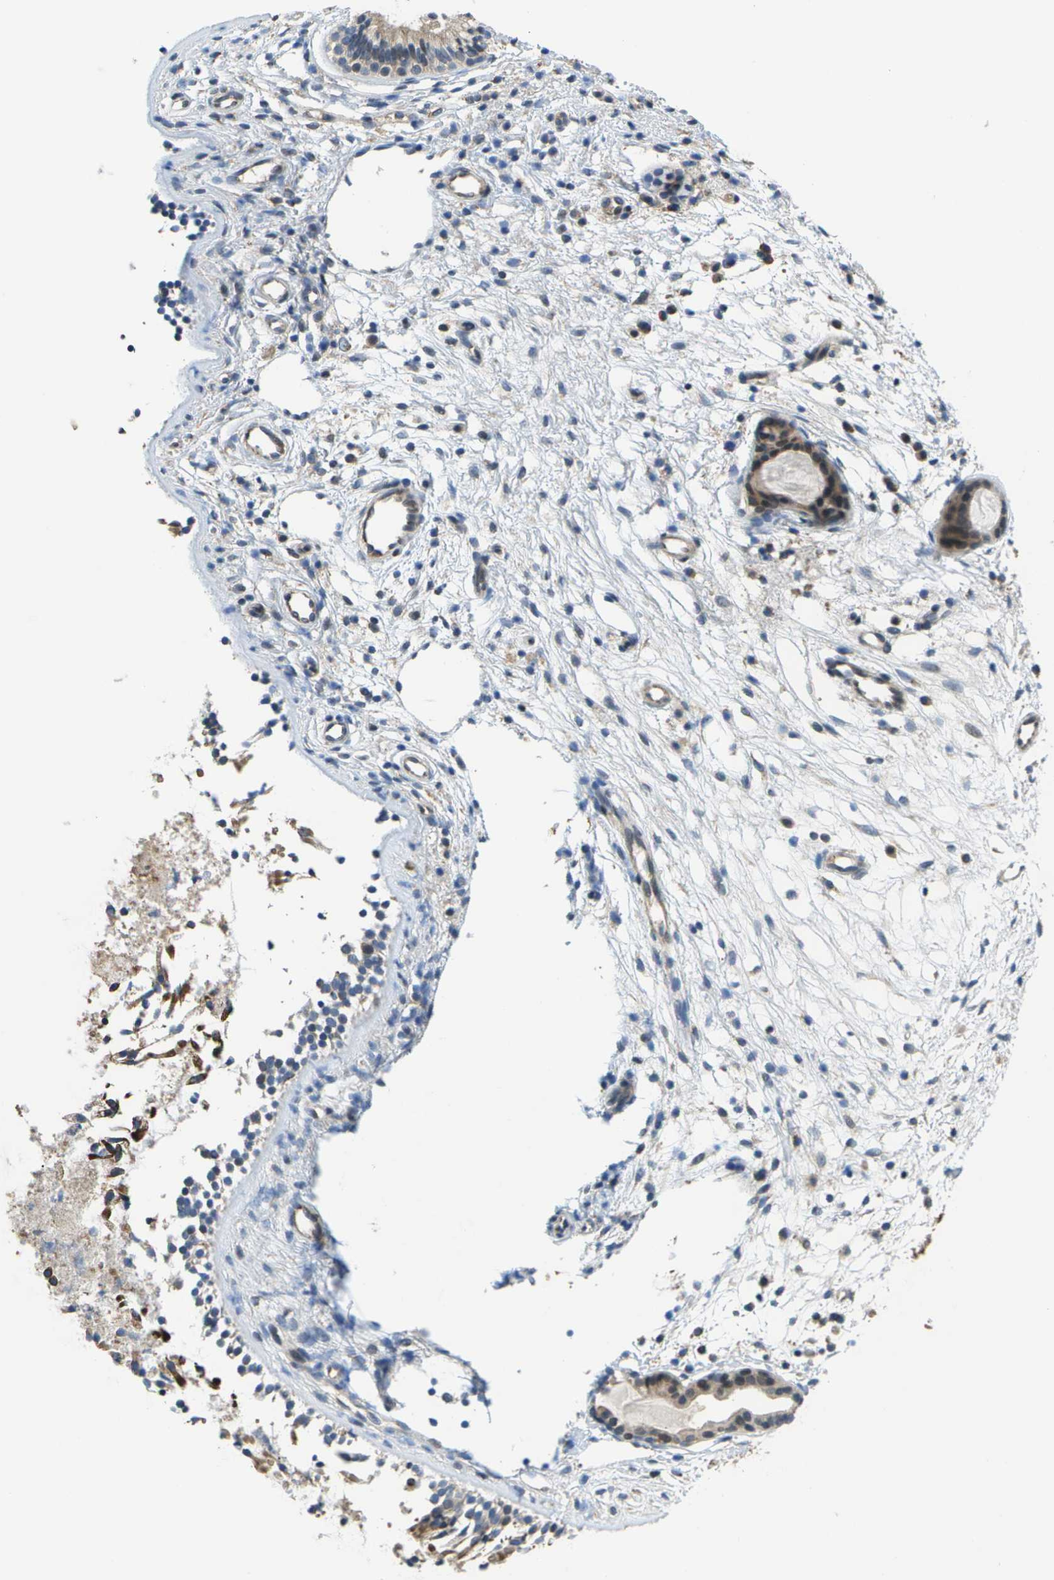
{"staining": {"intensity": "moderate", "quantity": ">75%", "location": "cytoplasmic/membranous,nuclear"}, "tissue": "nasopharynx", "cell_type": "Respiratory epithelial cells", "image_type": "normal", "snomed": [{"axis": "morphology", "description": "Normal tissue, NOS"}, {"axis": "topography", "description": "Nasopharynx"}], "caption": "Human nasopharynx stained for a protein (brown) exhibits moderate cytoplasmic/membranous,nuclear positive expression in approximately >75% of respiratory epithelial cells.", "gene": "HADHA", "patient": {"sex": "male", "age": 21}}